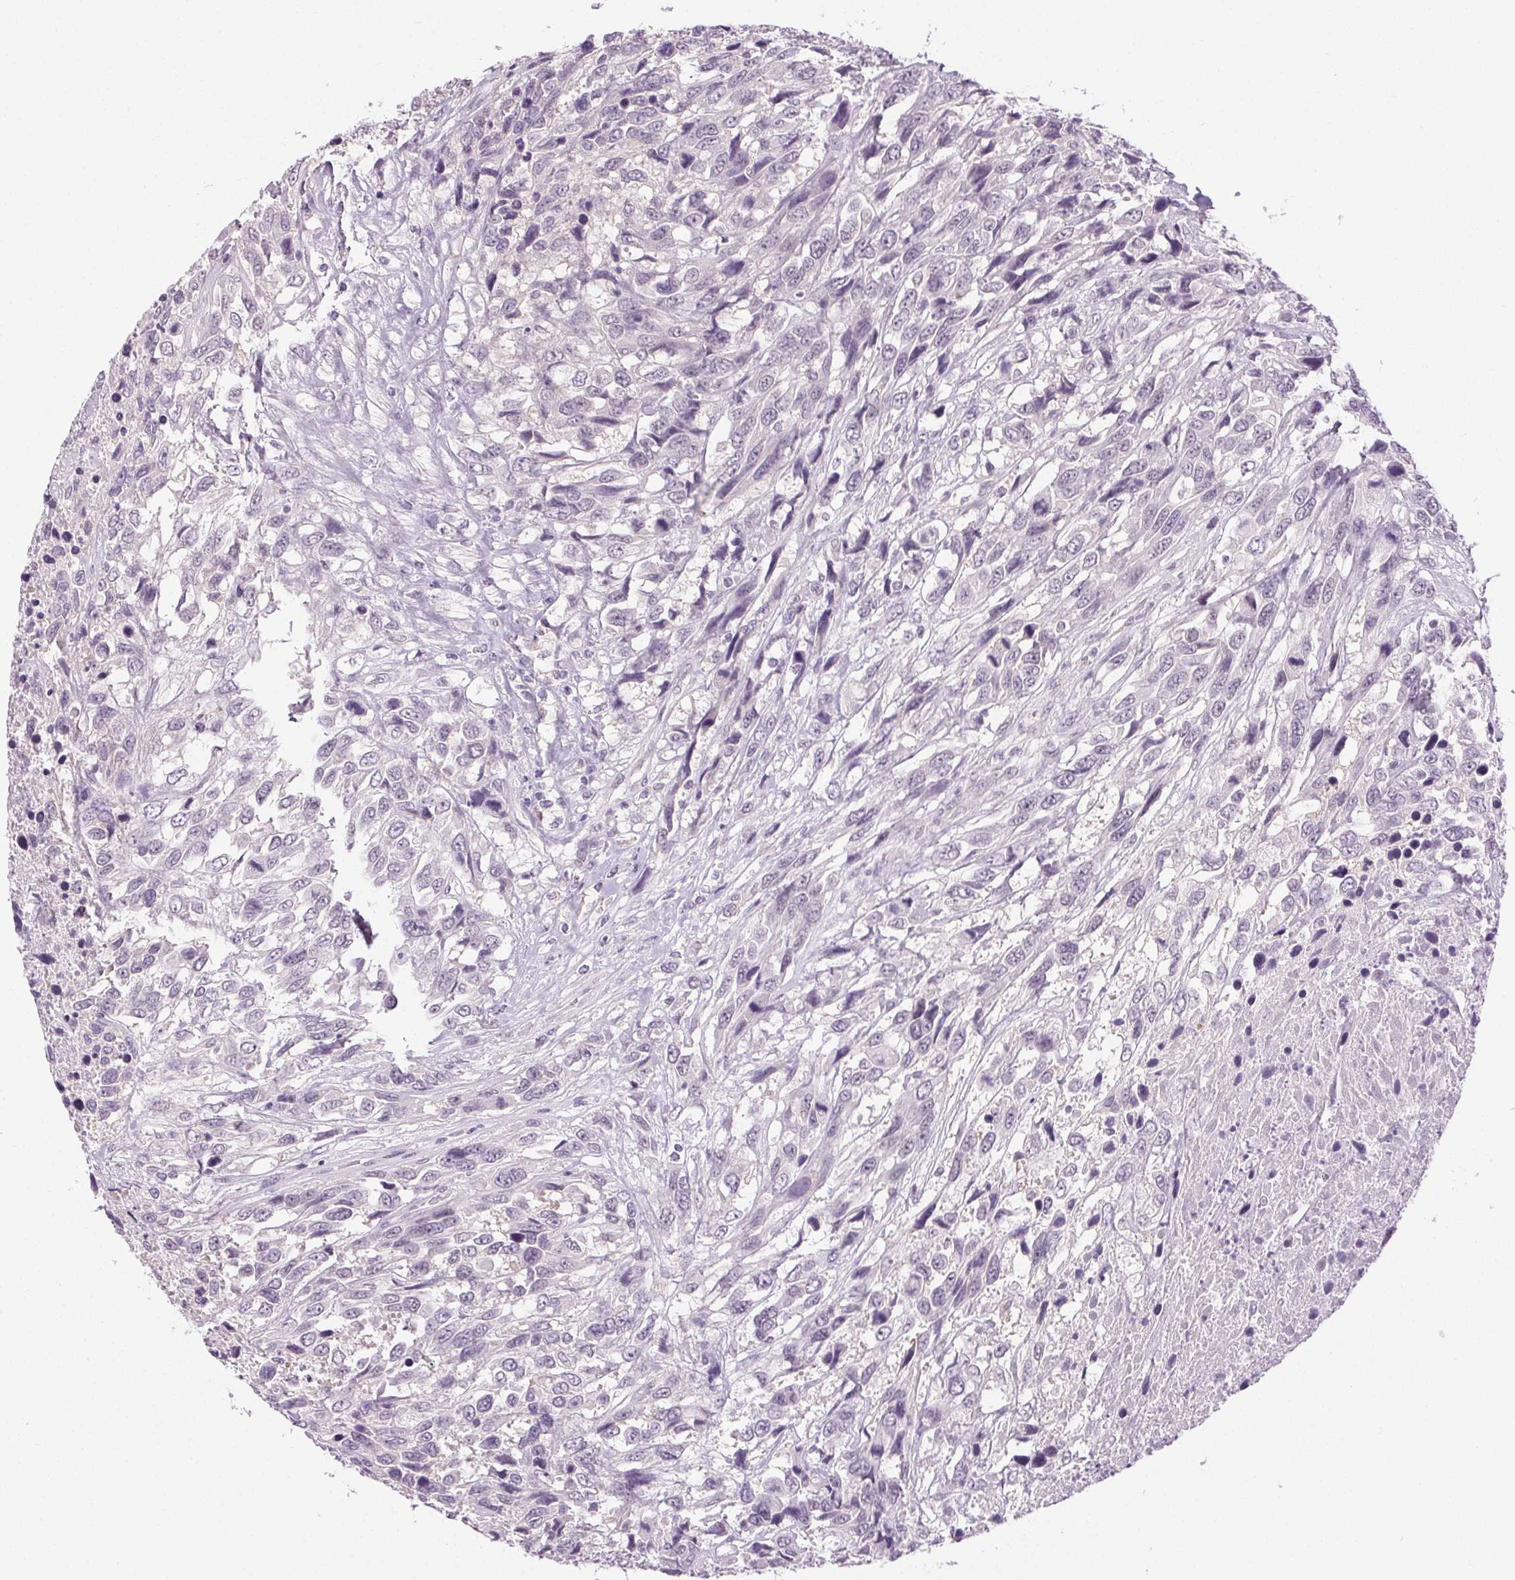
{"staining": {"intensity": "negative", "quantity": "none", "location": "none"}, "tissue": "urothelial cancer", "cell_type": "Tumor cells", "image_type": "cancer", "snomed": [{"axis": "morphology", "description": "Urothelial carcinoma, High grade"}, {"axis": "topography", "description": "Urinary bladder"}], "caption": "The image exhibits no staining of tumor cells in urothelial carcinoma (high-grade). (DAB immunohistochemistry (IHC) with hematoxylin counter stain).", "gene": "FAM168A", "patient": {"sex": "female", "age": 70}}